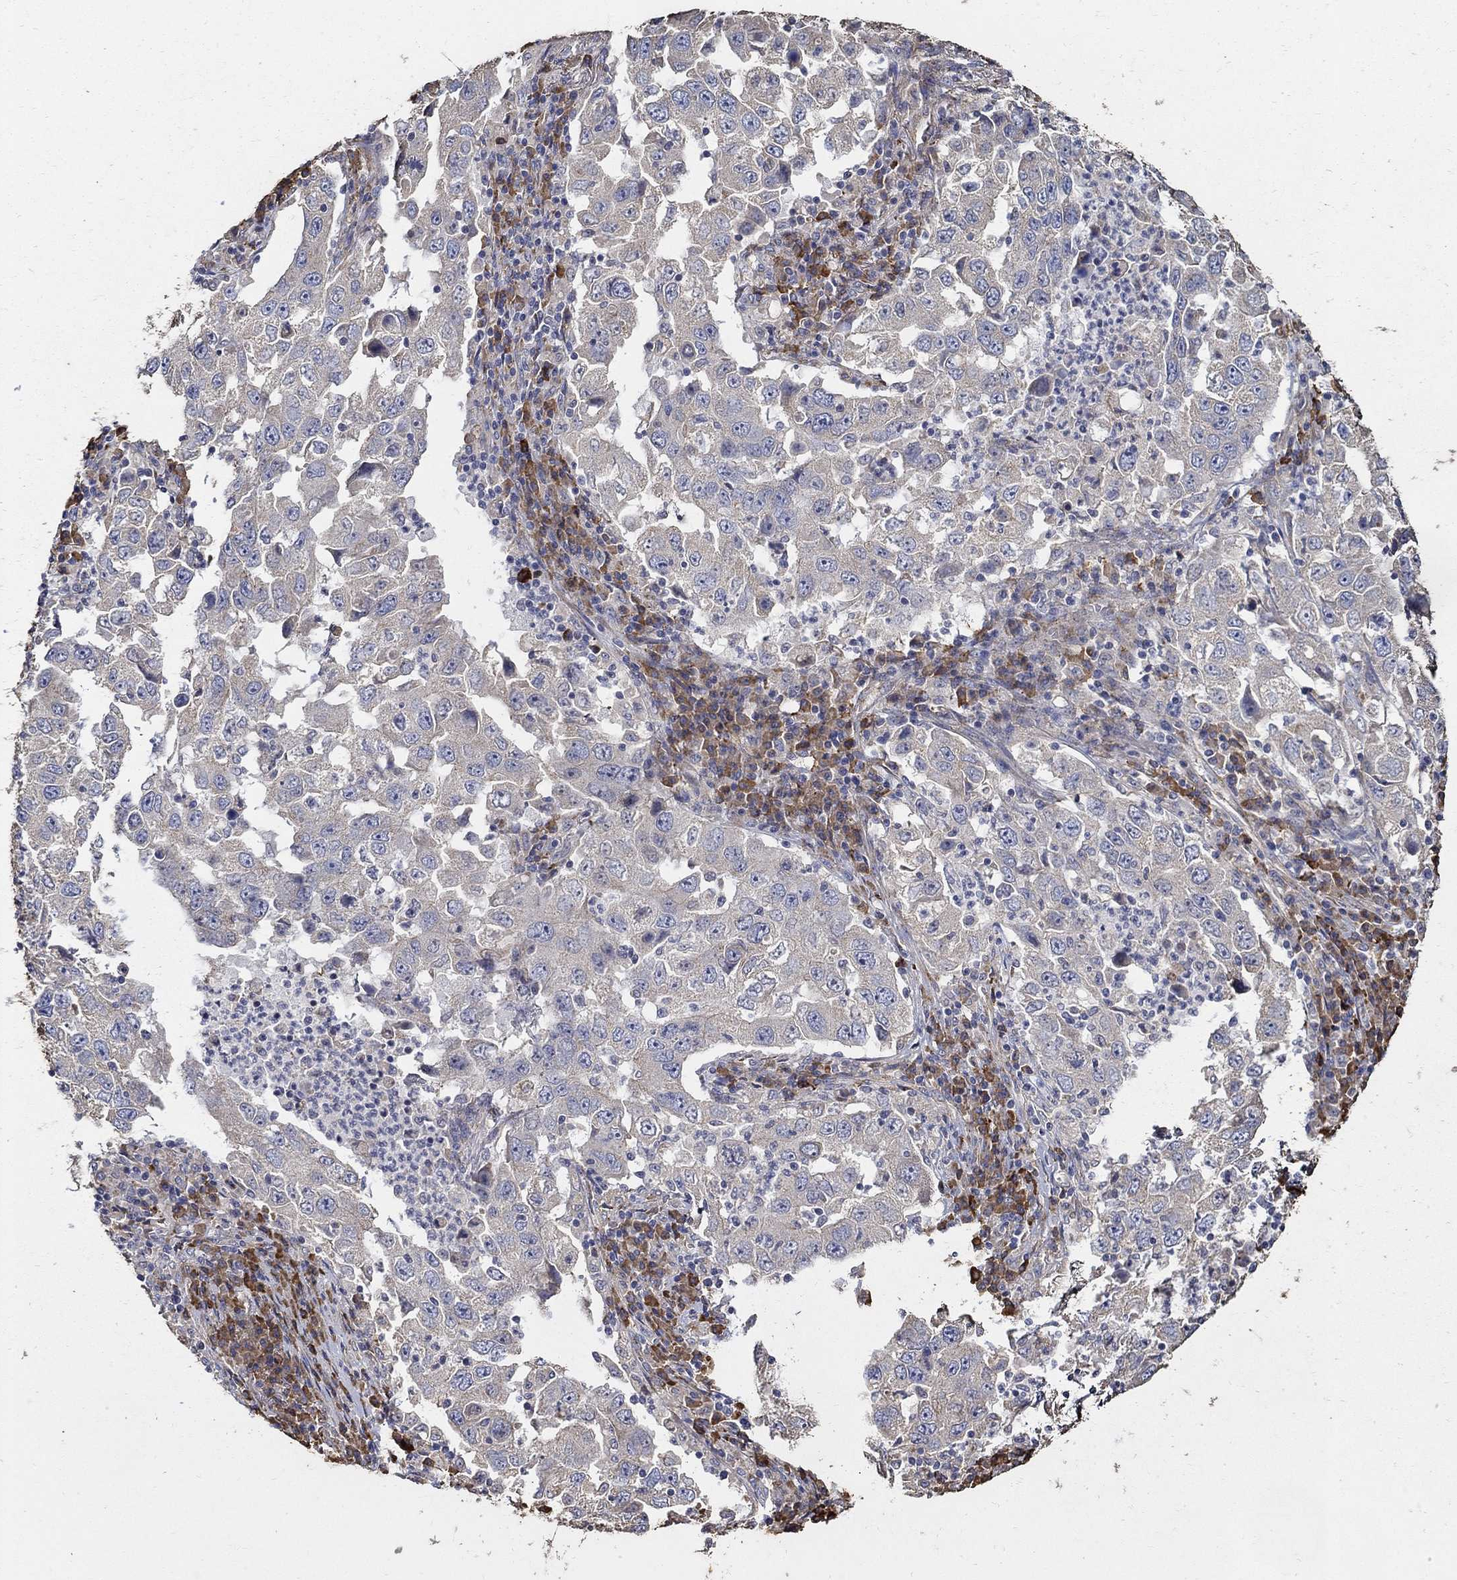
{"staining": {"intensity": "negative", "quantity": "none", "location": "none"}, "tissue": "lung cancer", "cell_type": "Tumor cells", "image_type": "cancer", "snomed": [{"axis": "morphology", "description": "Adenocarcinoma, NOS"}, {"axis": "topography", "description": "Lung"}], "caption": "An image of lung cancer stained for a protein exhibits no brown staining in tumor cells.", "gene": "EMILIN3", "patient": {"sex": "male", "age": 73}}